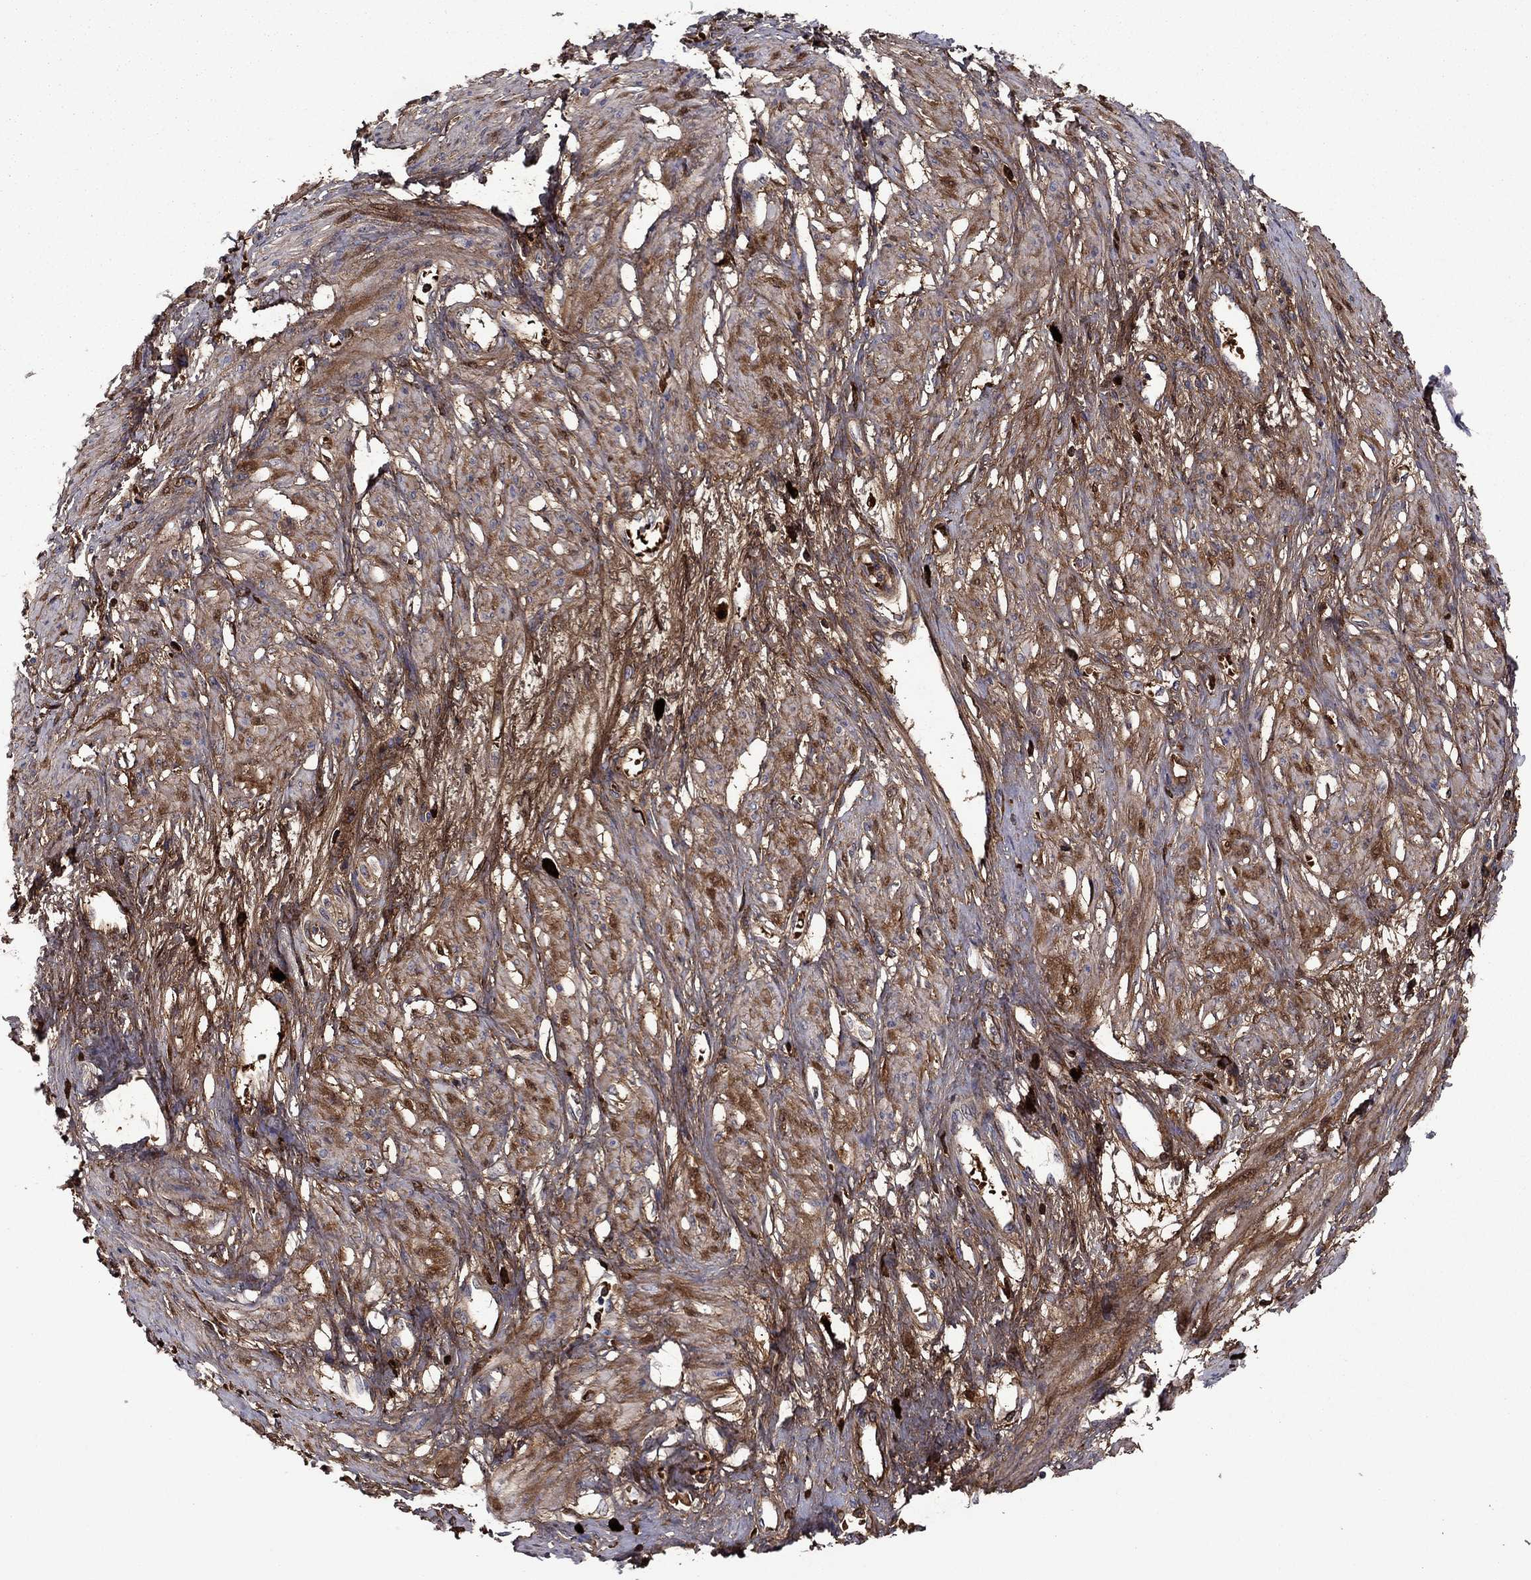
{"staining": {"intensity": "moderate", "quantity": "25%-75%", "location": "cytoplasmic/membranous"}, "tissue": "smooth muscle", "cell_type": "Smooth muscle cells", "image_type": "normal", "snomed": [{"axis": "morphology", "description": "Normal tissue, NOS"}, {"axis": "topography", "description": "Smooth muscle"}, {"axis": "topography", "description": "Uterus"}], "caption": "The photomicrograph reveals staining of unremarkable smooth muscle, revealing moderate cytoplasmic/membranous protein positivity (brown color) within smooth muscle cells. (Stains: DAB (3,3'-diaminobenzidine) in brown, nuclei in blue, Microscopy: brightfield microscopy at high magnification).", "gene": "HPX", "patient": {"sex": "female", "age": 39}}